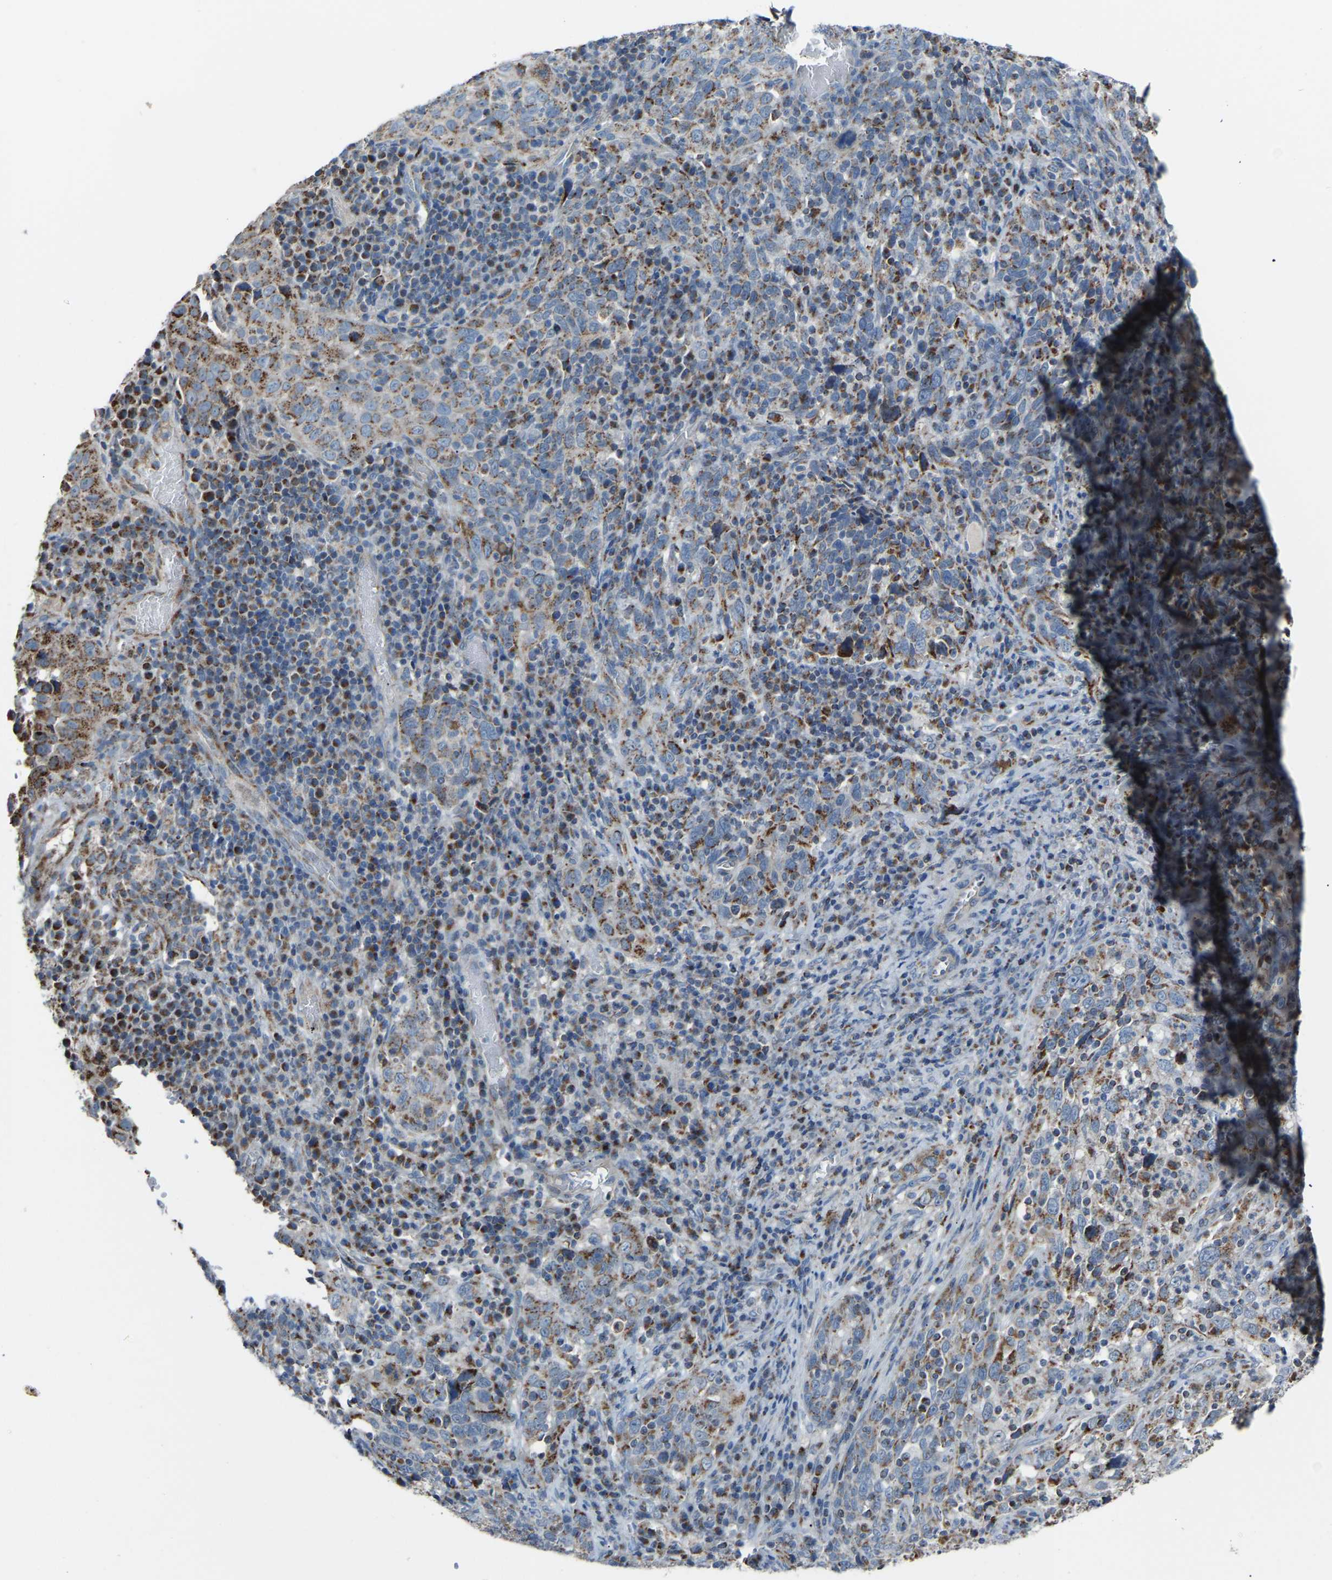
{"staining": {"intensity": "moderate", "quantity": "25%-75%", "location": "cytoplasmic/membranous"}, "tissue": "cervical cancer", "cell_type": "Tumor cells", "image_type": "cancer", "snomed": [{"axis": "morphology", "description": "Squamous cell carcinoma, NOS"}, {"axis": "topography", "description": "Cervix"}], "caption": "Immunohistochemistry (IHC) (DAB) staining of squamous cell carcinoma (cervical) exhibits moderate cytoplasmic/membranous protein staining in approximately 25%-75% of tumor cells. (brown staining indicates protein expression, while blue staining denotes nuclei).", "gene": "CANT1", "patient": {"sex": "female", "age": 46}}